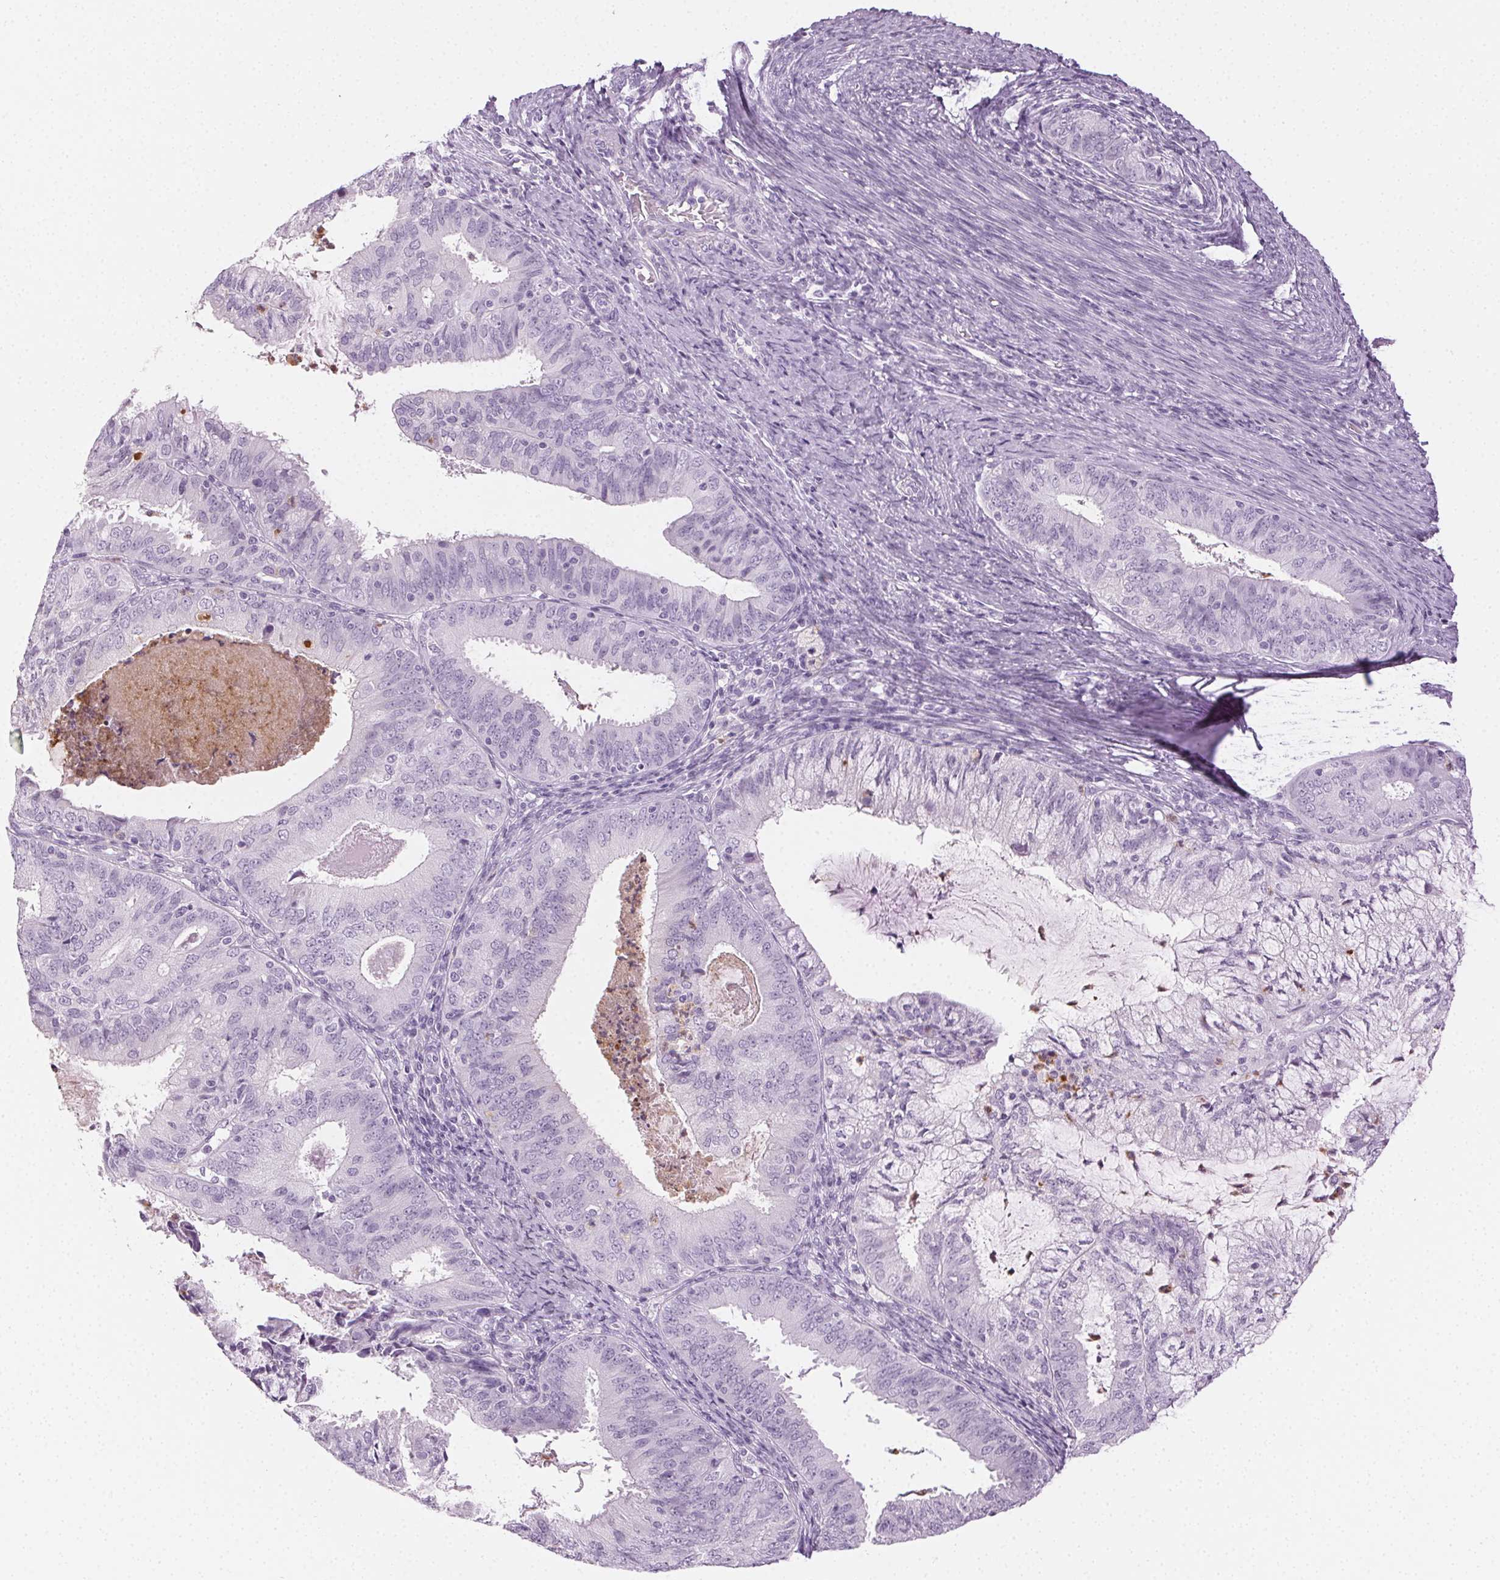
{"staining": {"intensity": "negative", "quantity": "none", "location": "none"}, "tissue": "endometrial cancer", "cell_type": "Tumor cells", "image_type": "cancer", "snomed": [{"axis": "morphology", "description": "Adenocarcinoma, NOS"}, {"axis": "topography", "description": "Endometrium"}], "caption": "DAB immunohistochemical staining of endometrial cancer (adenocarcinoma) demonstrates no significant expression in tumor cells.", "gene": "MPO", "patient": {"sex": "female", "age": 57}}